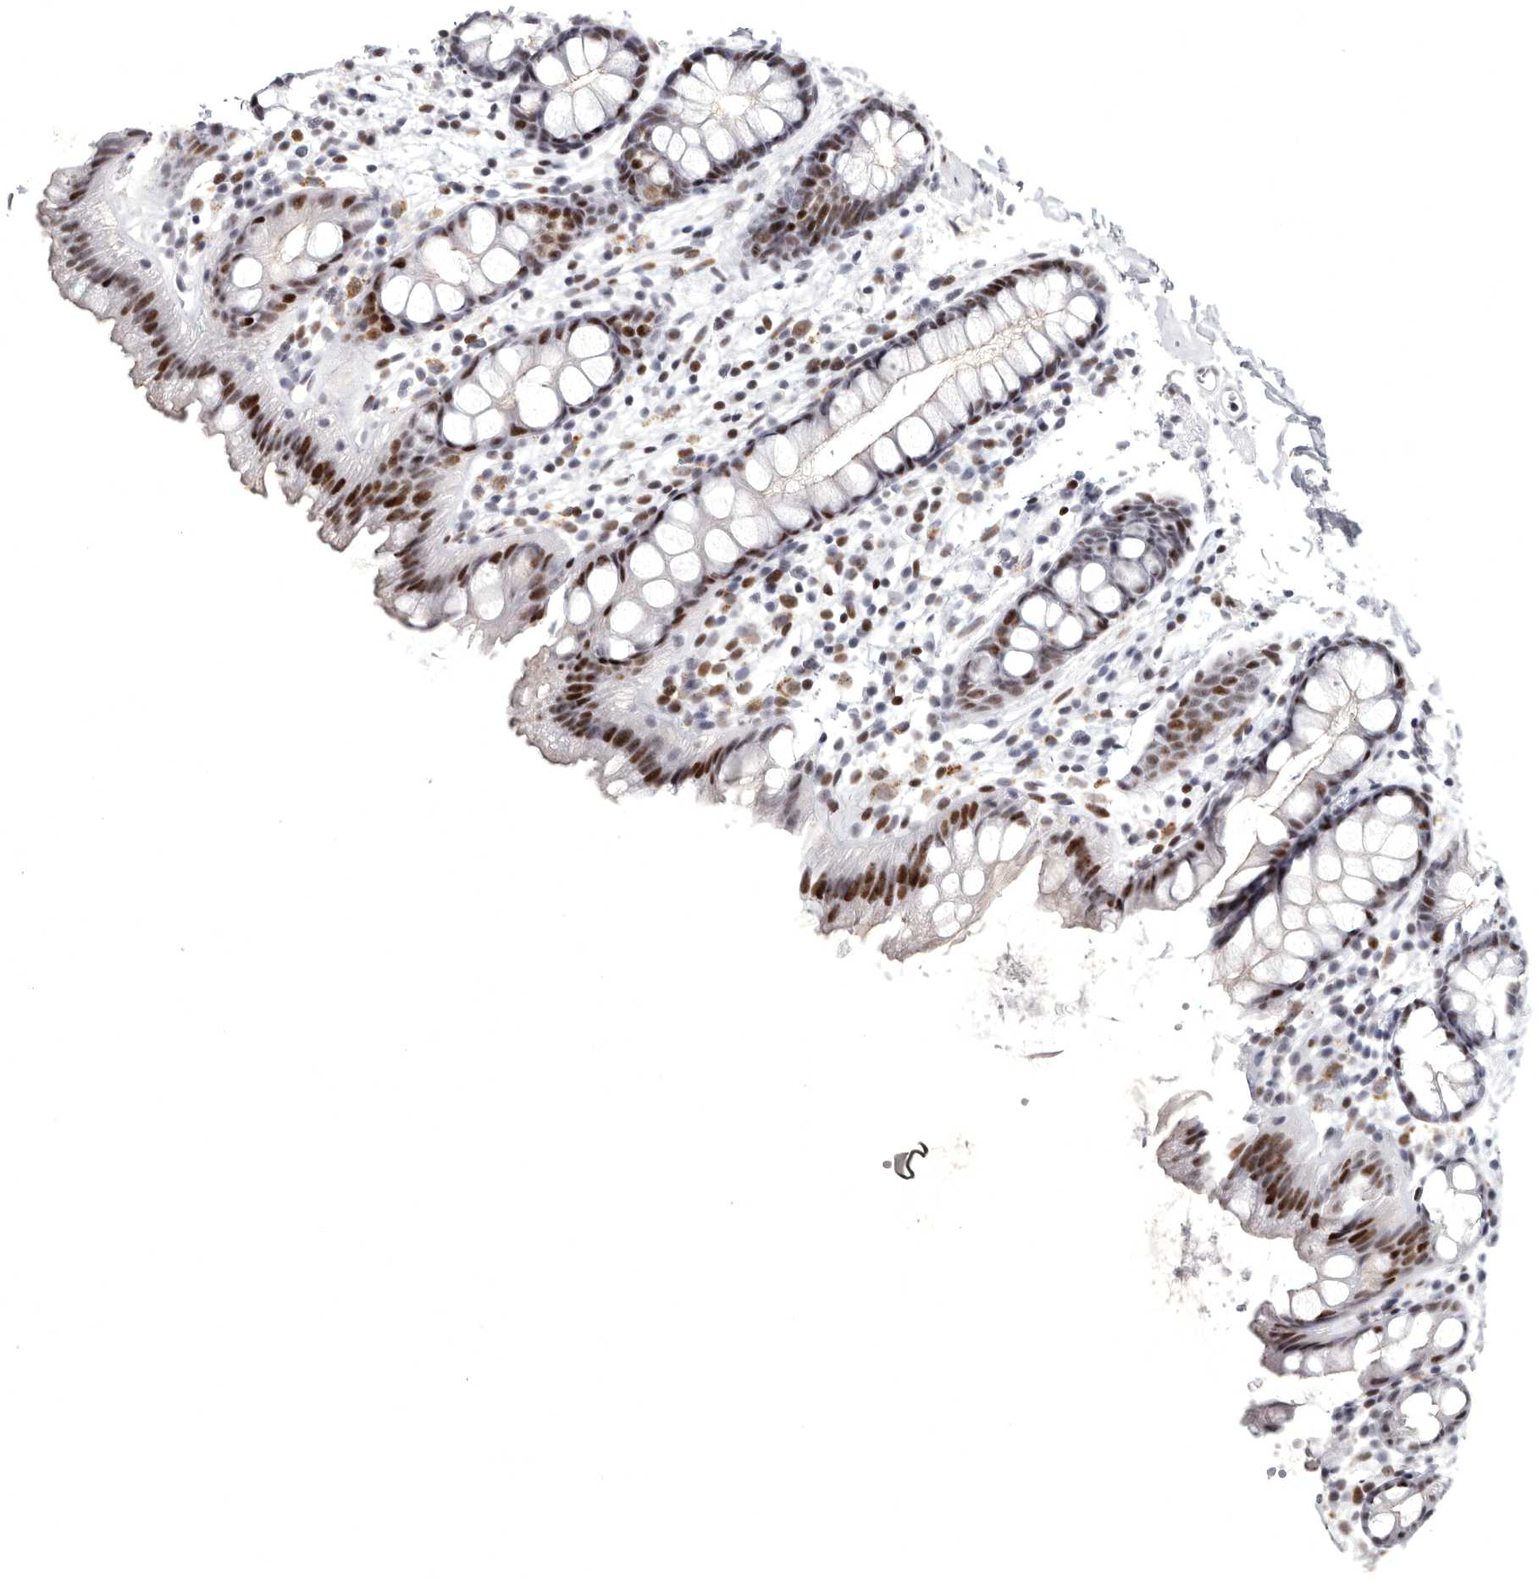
{"staining": {"intensity": "strong", "quantity": "25%-75%", "location": "nuclear"}, "tissue": "rectum", "cell_type": "Glandular cells", "image_type": "normal", "snomed": [{"axis": "morphology", "description": "Normal tissue, NOS"}, {"axis": "topography", "description": "Rectum"}], "caption": "Protein staining of benign rectum exhibits strong nuclear positivity in about 25%-75% of glandular cells. Ihc stains the protein of interest in brown and the nuclei are stained blue.", "gene": "WRAP73", "patient": {"sex": "female", "age": 65}}